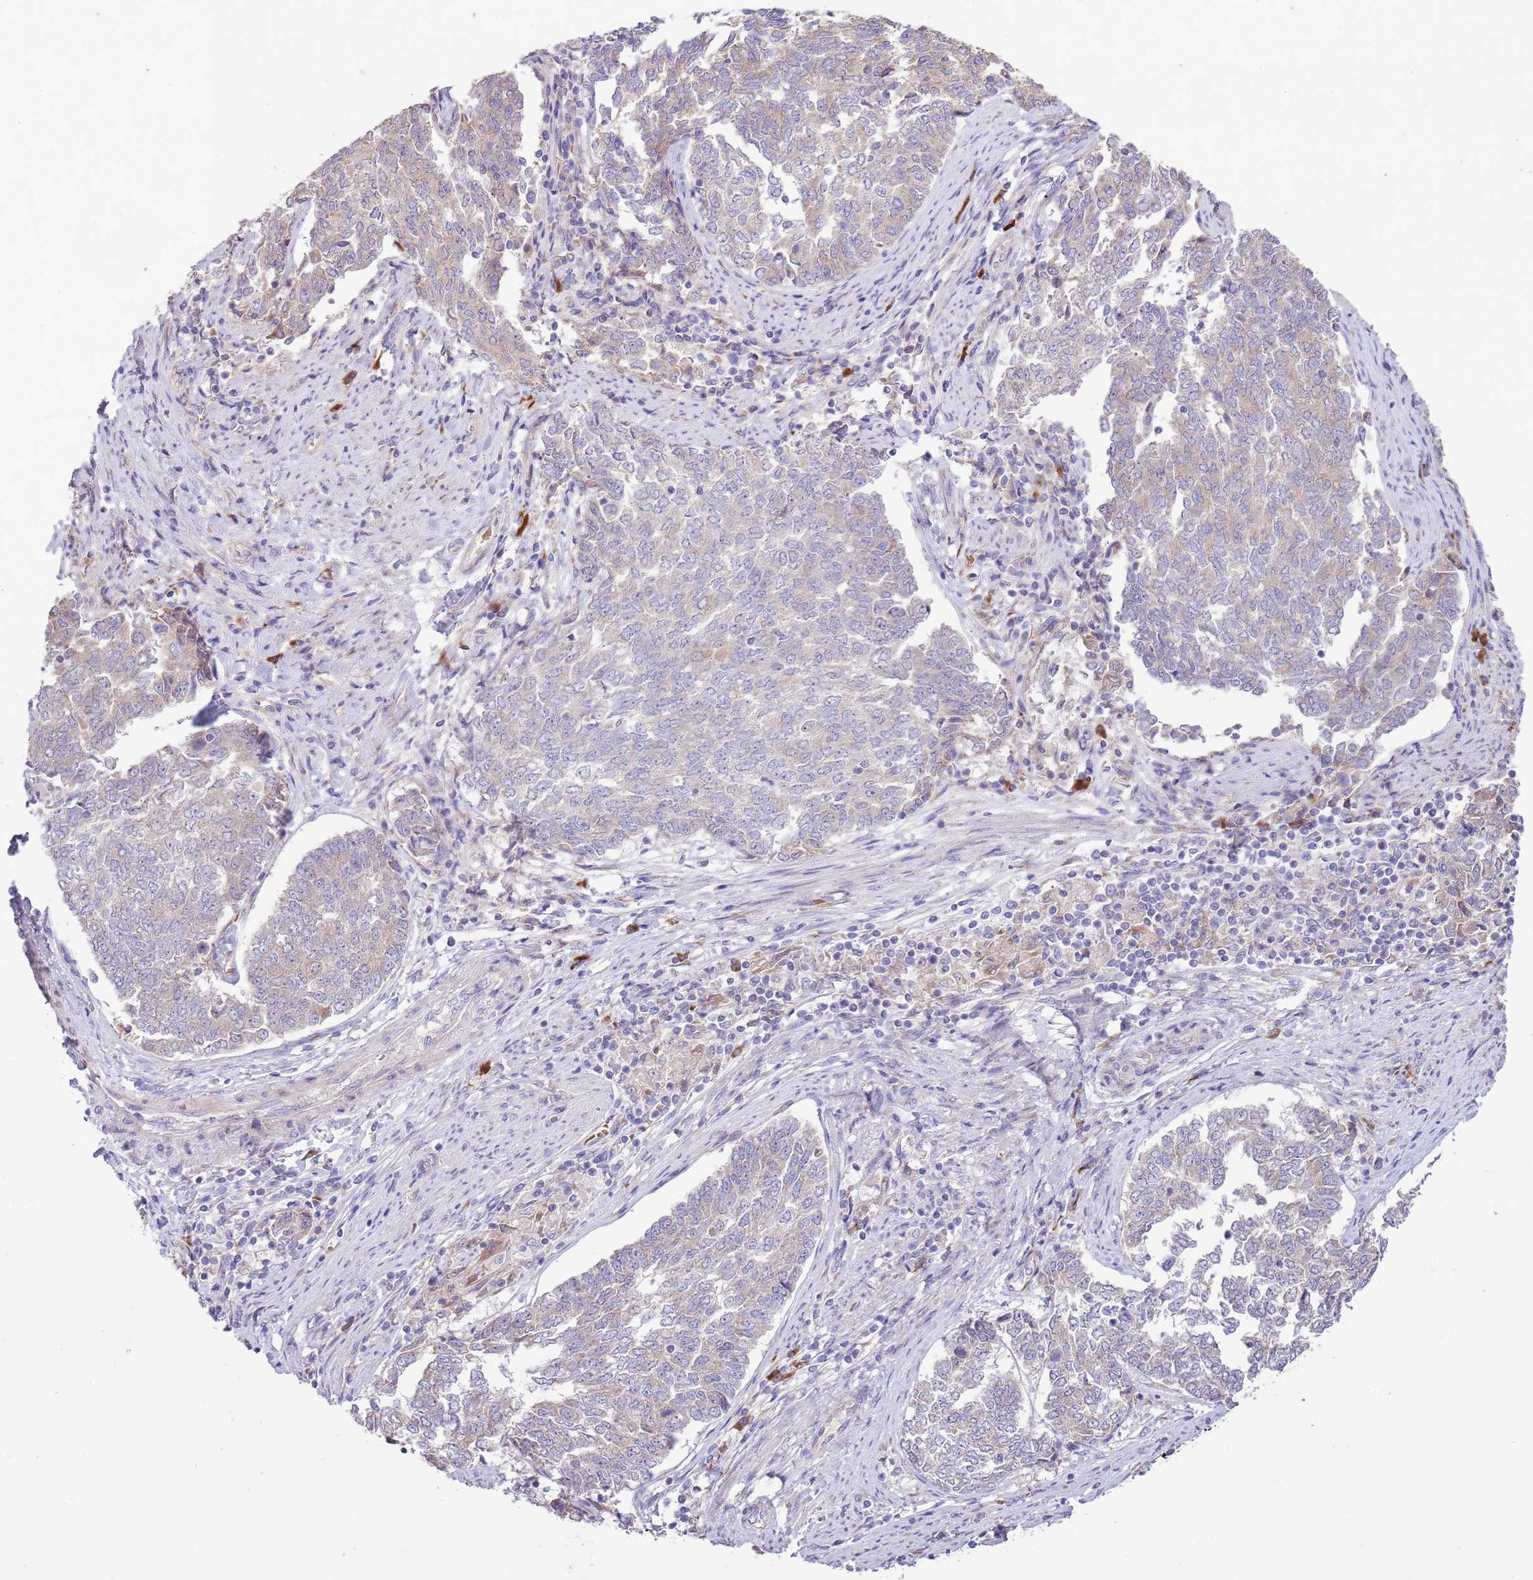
{"staining": {"intensity": "weak", "quantity": "<25%", "location": "cytoplasmic/membranous"}, "tissue": "endometrial cancer", "cell_type": "Tumor cells", "image_type": "cancer", "snomed": [{"axis": "morphology", "description": "Adenocarcinoma, NOS"}, {"axis": "topography", "description": "Endometrium"}], "caption": "An IHC micrograph of endometrial adenocarcinoma is shown. There is no staining in tumor cells of endometrial adenocarcinoma. (DAB (3,3'-diaminobenzidine) immunohistochemistry (IHC), high magnification).", "gene": "DAND5", "patient": {"sex": "female", "age": 80}}